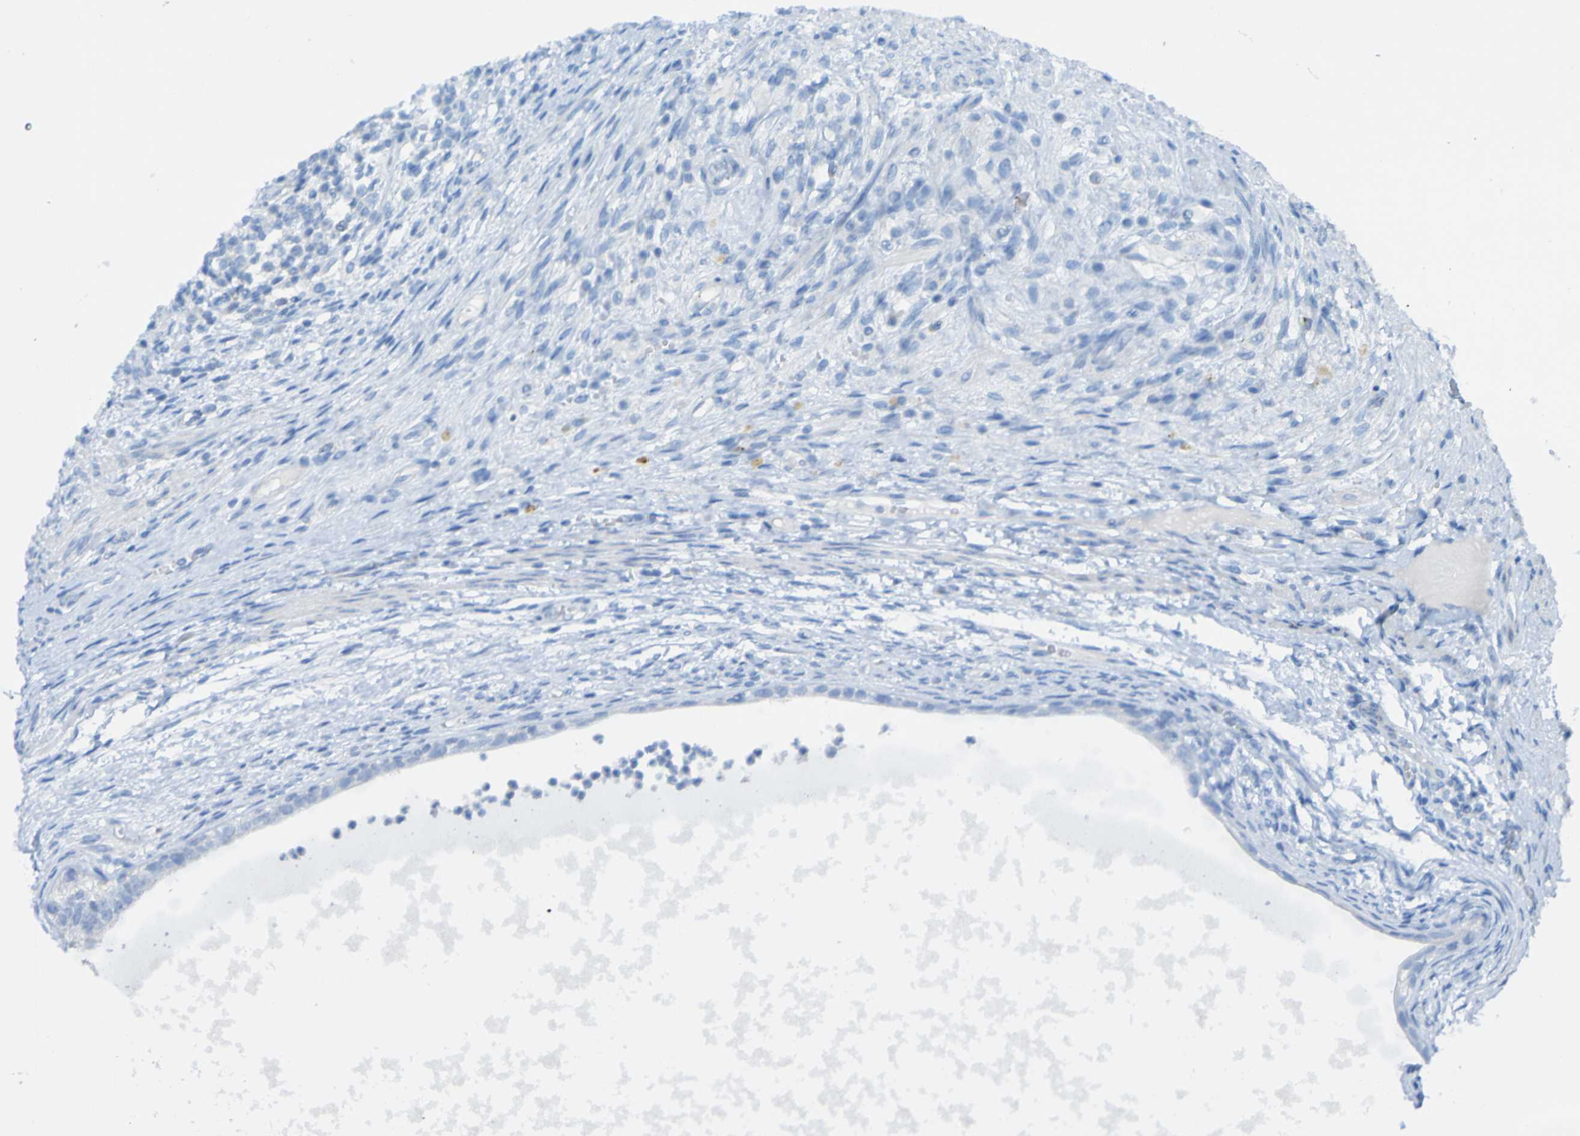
{"staining": {"intensity": "negative", "quantity": "none", "location": "none"}, "tissue": "testis cancer", "cell_type": "Tumor cells", "image_type": "cancer", "snomed": [{"axis": "morphology", "description": "Carcinoma, Embryonal, NOS"}, {"axis": "topography", "description": "Testis"}], "caption": "A histopathology image of testis cancer (embryonal carcinoma) stained for a protein shows no brown staining in tumor cells.", "gene": "ACMSD", "patient": {"sex": "male", "age": 26}}